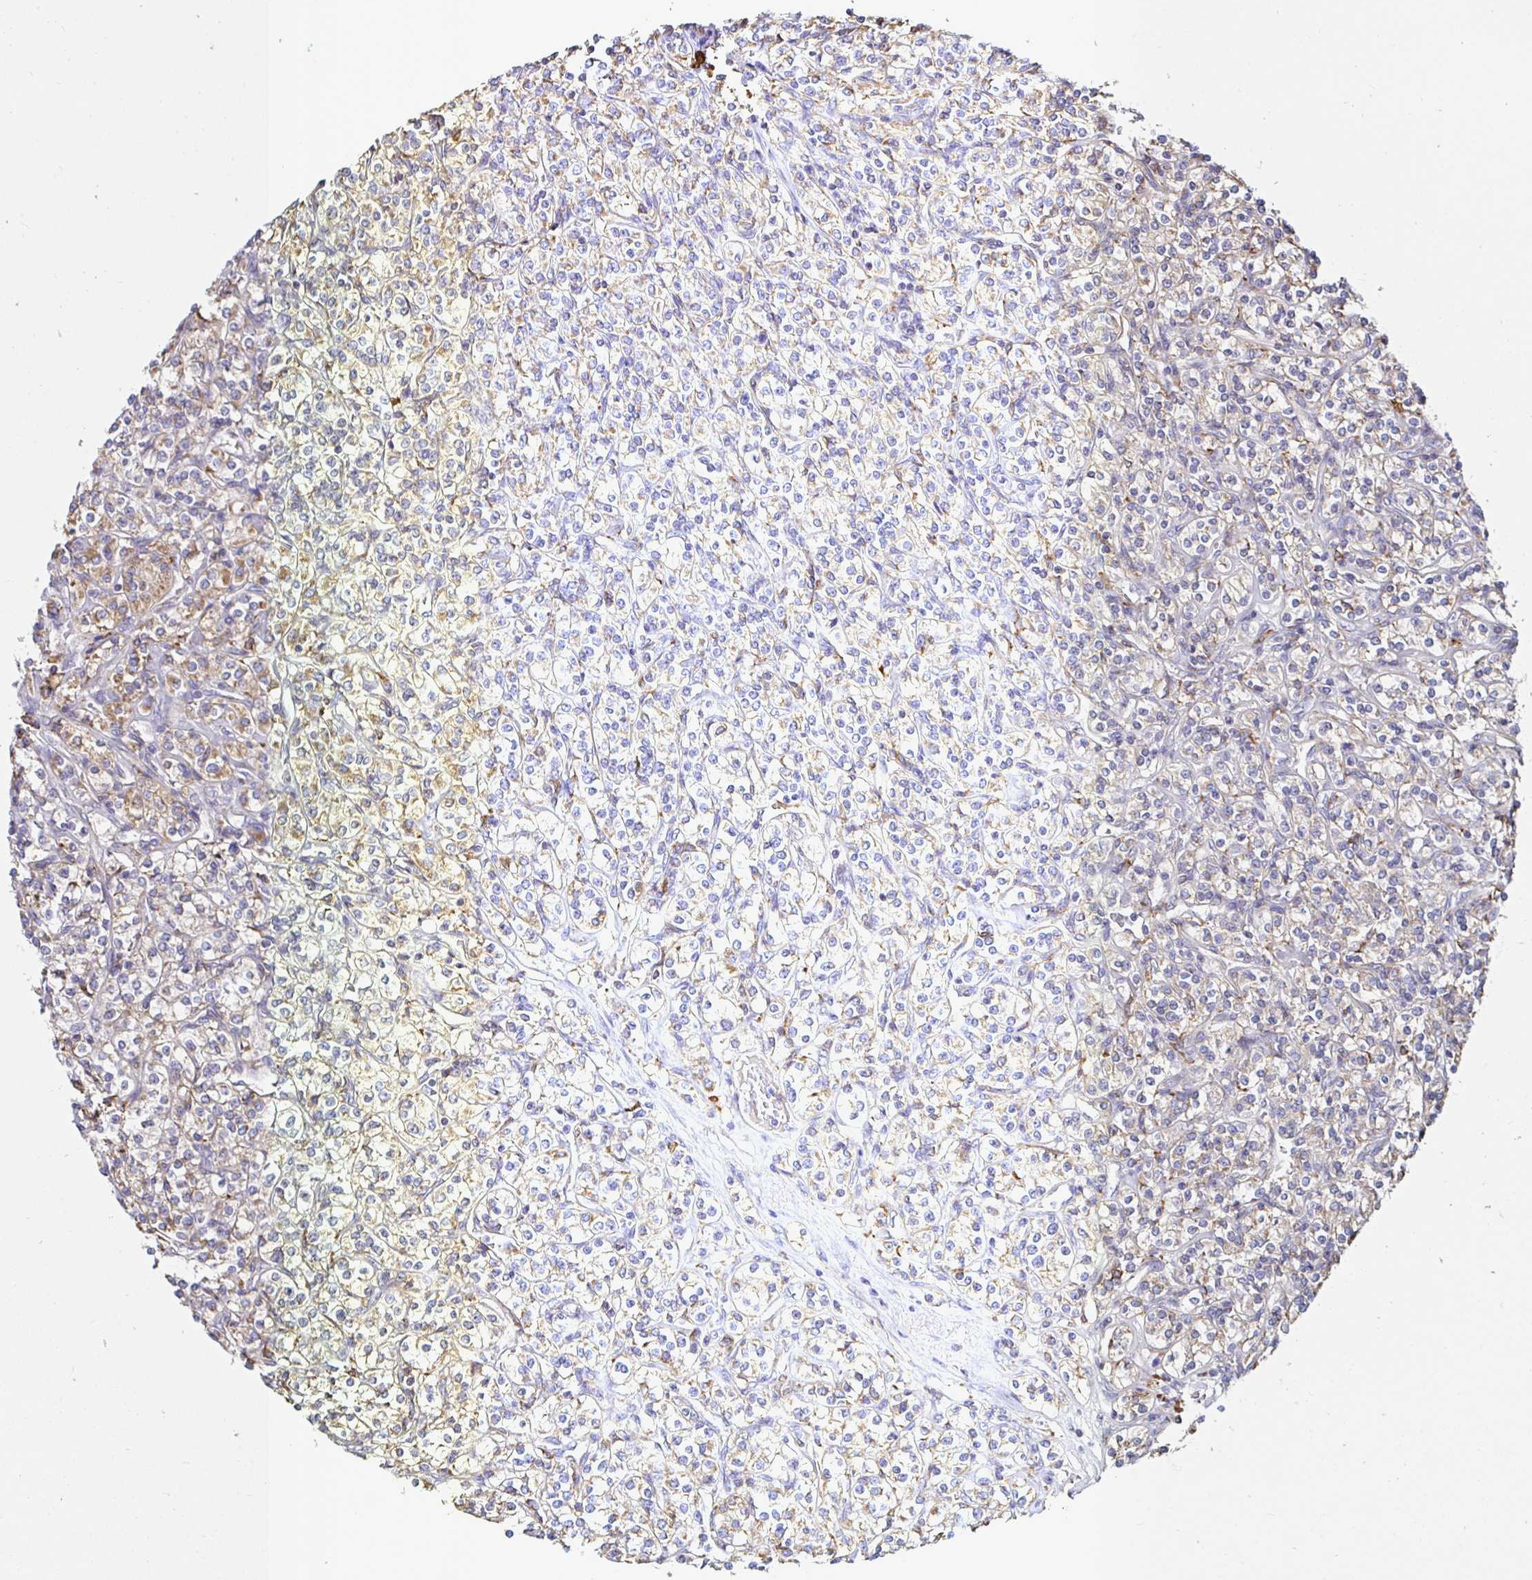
{"staining": {"intensity": "weak", "quantity": "25%-75%", "location": "cytoplasmic/membranous"}, "tissue": "renal cancer", "cell_type": "Tumor cells", "image_type": "cancer", "snomed": [{"axis": "morphology", "description": "Adenocarcinoma, NOS"}, {"axis": "topography", "description": "Kidney"}], "caption": "Renal cancer stained with DAB IHC reveals low levels of weak cytoplasmic/membranous positivity in approximately 25%-75% of tumor cells. The staining is performed using DAB (3,3'-diaminobenzidine) brown chromogen to label protein expression. The nuclei are counter-stained blue using hematoxylin.", "gene": "MSR1", "patient": {"sex": "male", "age": 77}}